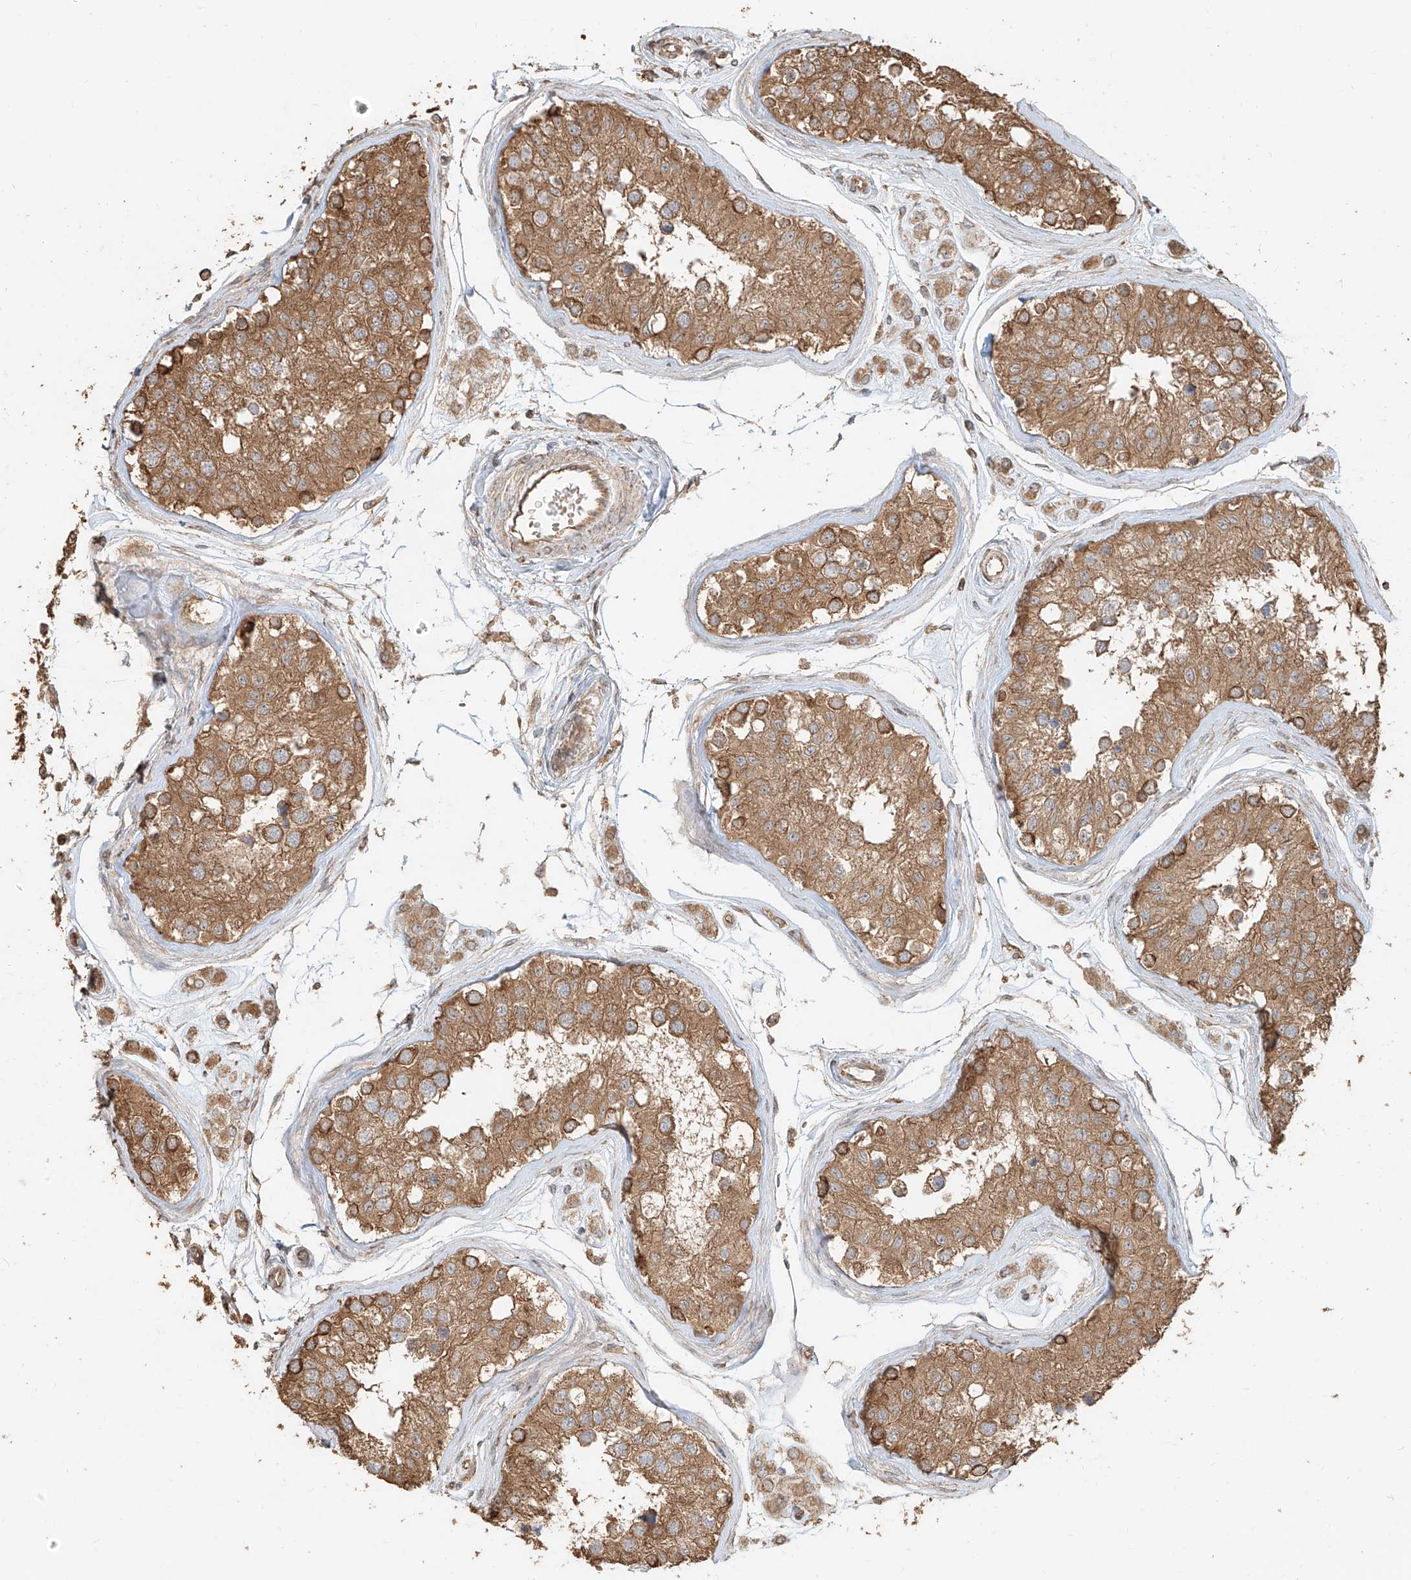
{"staining": {"intensity": "moderate", "quantity": ">75%", "location": "cytoplasmic/membranous"}, "tissue": "testis", "cell_type": "Cells in seminiferous ducts", "image_type": "normal", "snomed": [{"axis": "morphology", "description": "Normal tissue, NOS"}, {"axis": "morphology", "description": "Adenocarcinoma, metastatic, NOS"}, {"axis": "topography", "description": "Testis"}], "caption": "About >75% of cells in seminiferous ducts in normal human testis display moderate cytoplasmic/membranous protein expression as visualized by brown immunohistochemical staining.", "gene": "EFNB1", "patient": {"sex": "male", "age": 26}}